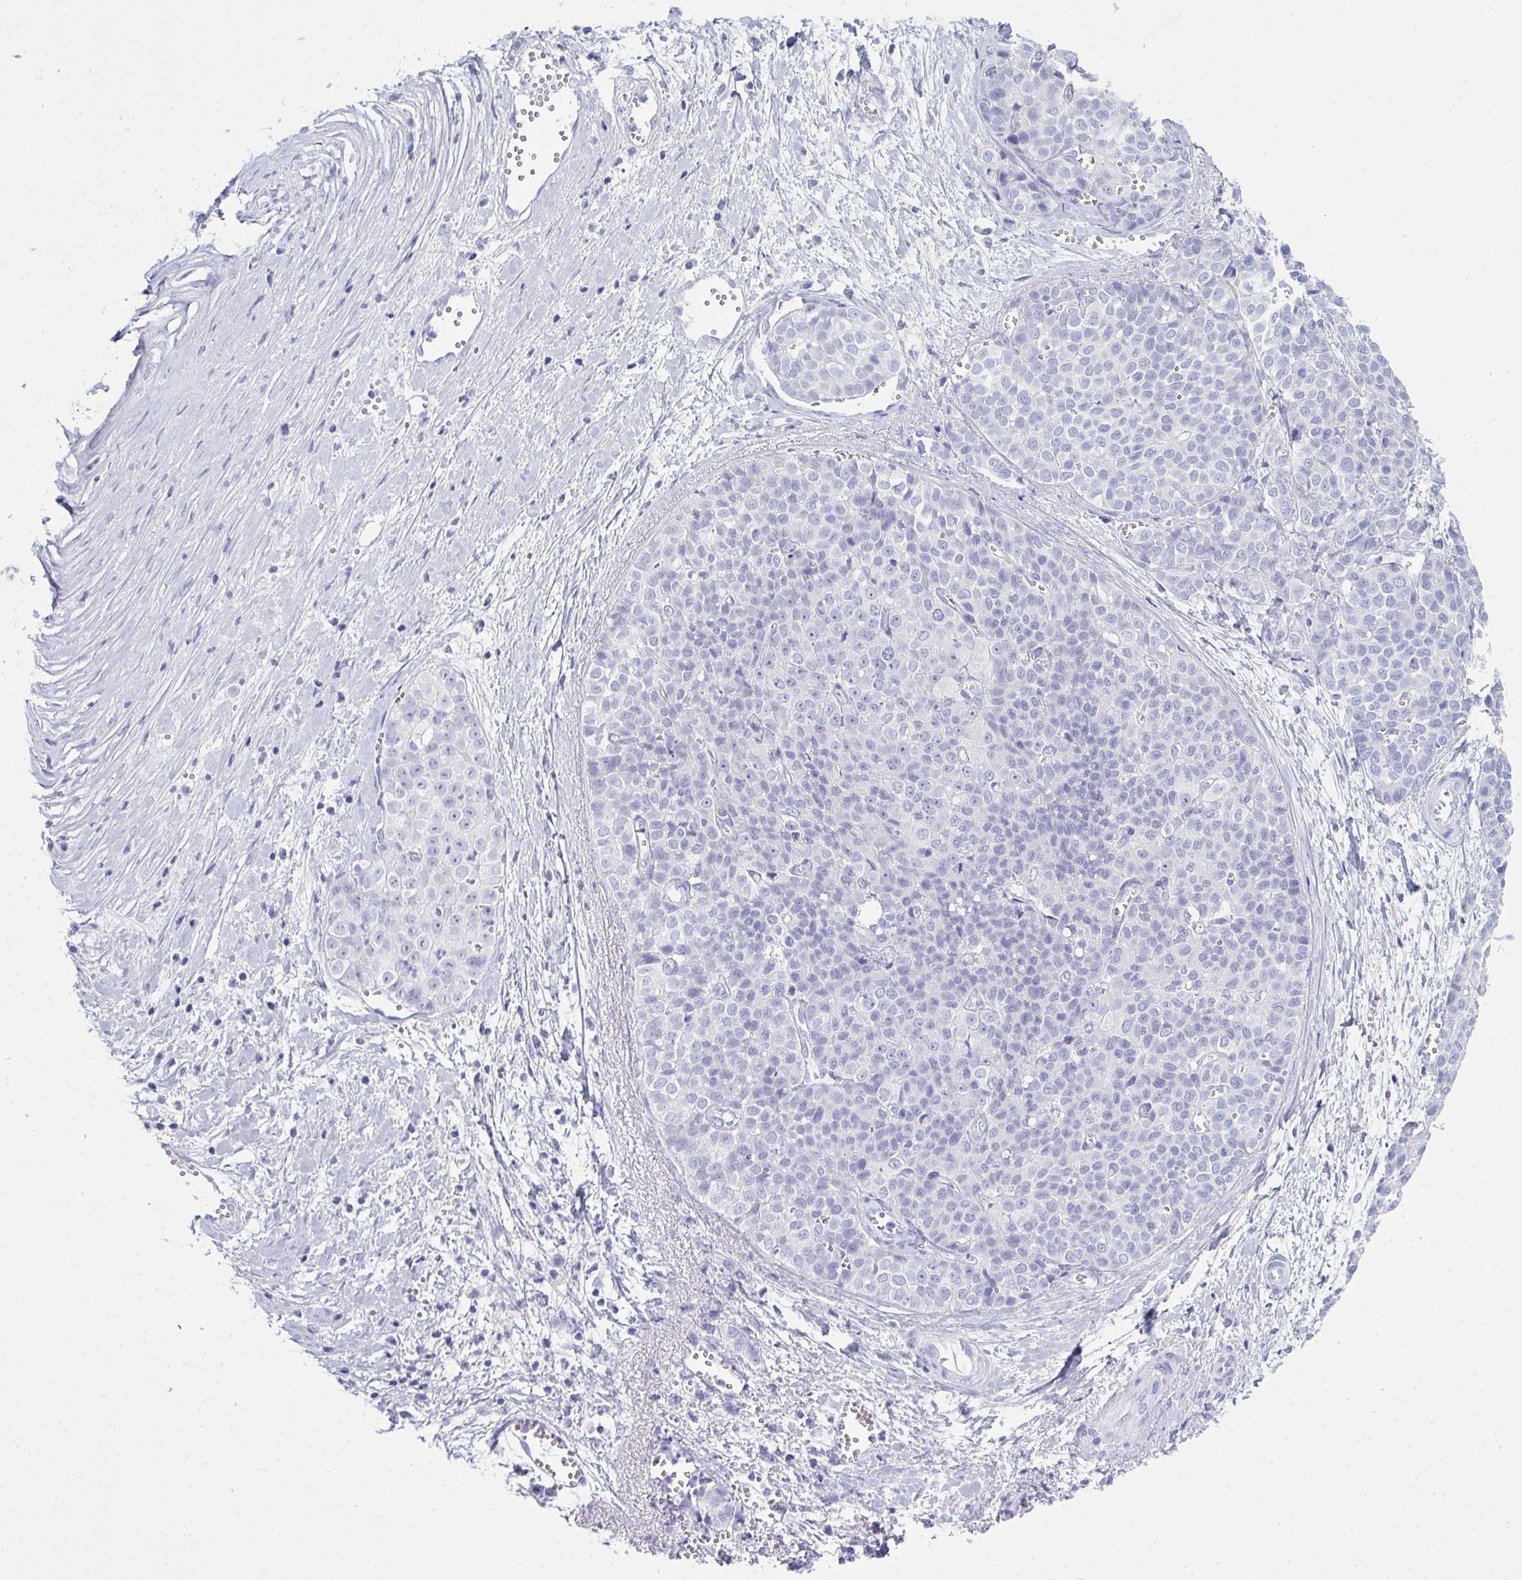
{"staining": {"intensity": "negative", "quantity": "none", "location": "none"}, "tissue": "liver cancer", "cell_type": "Tumor cells", "image_type": "cancer", "snomed": [{"axis": "morphology", "description": "Cholangiocarcinoma"}, {"axis": "topography", "description": "Liver"}], "caption": "The histopathology image displays no staining of tumor cells in liver cancer (cholangiocarcinoma).", "gene": "QDPR", "patient": {"sex": "female", "age": 77}}